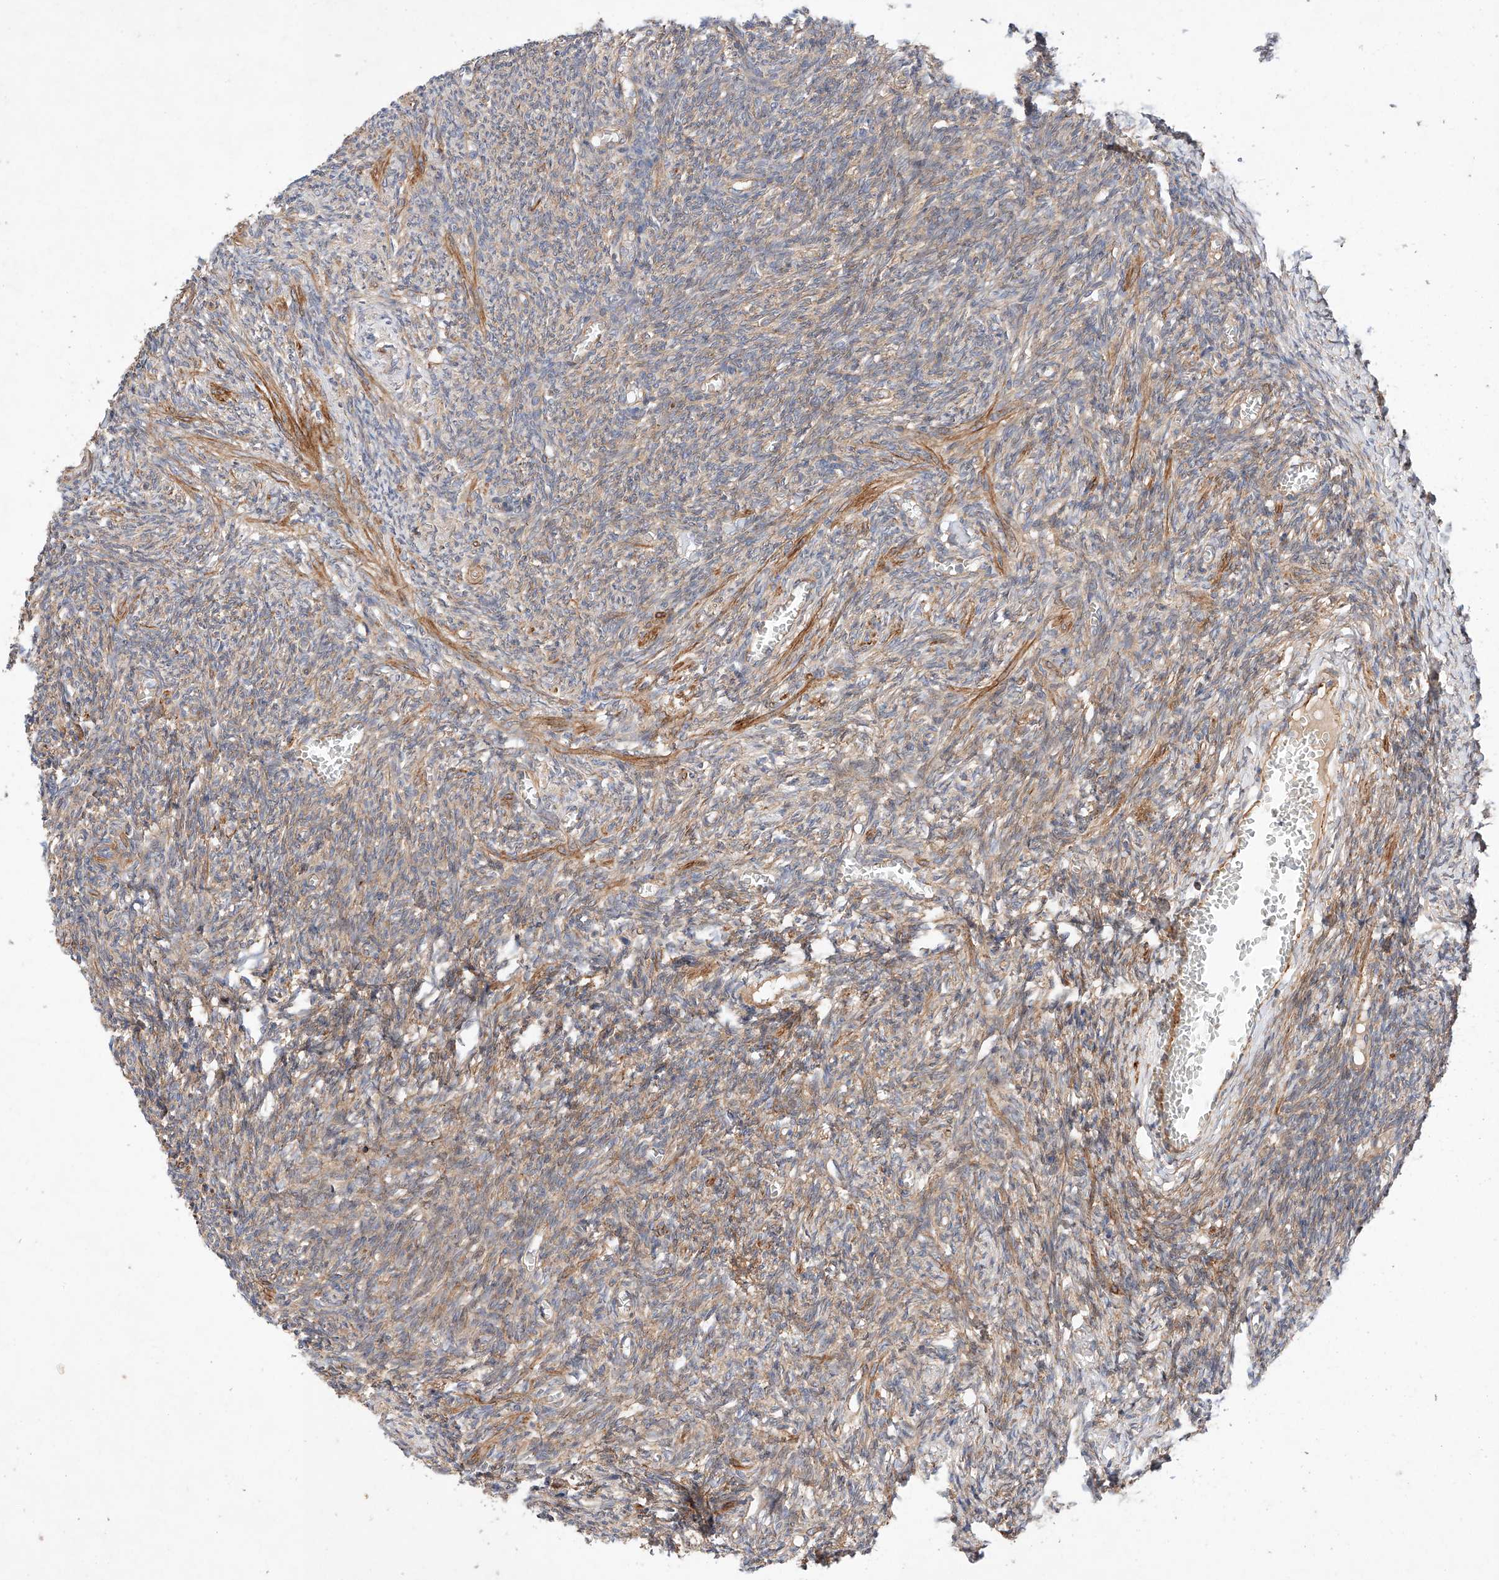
{"staining": {"intensity": "moderate", "quantity": "25%-75%", "location": "cytoplasmic/membranous"}, "tissue": "ovary", "cell_type": "Ovarian stroma cells", "image_type": "normal", "snomed": [{"axis": "morphology", "description": "Normal tissue, NOS"}, {"axis": "topography", "description": "Ovary"}], "caption": "Protein expression analysis of benign human ovary reveals moderate cytoplasmic/membranous expression in about 25%-75% of ovarian stroma cells. The staining is performed using DAB brown chromogen to label protein expression. The nuclei are counter-stained blue using hematoxylin.", "gene": "RAB23", "patient": {"sex": "female", "age": 27}}